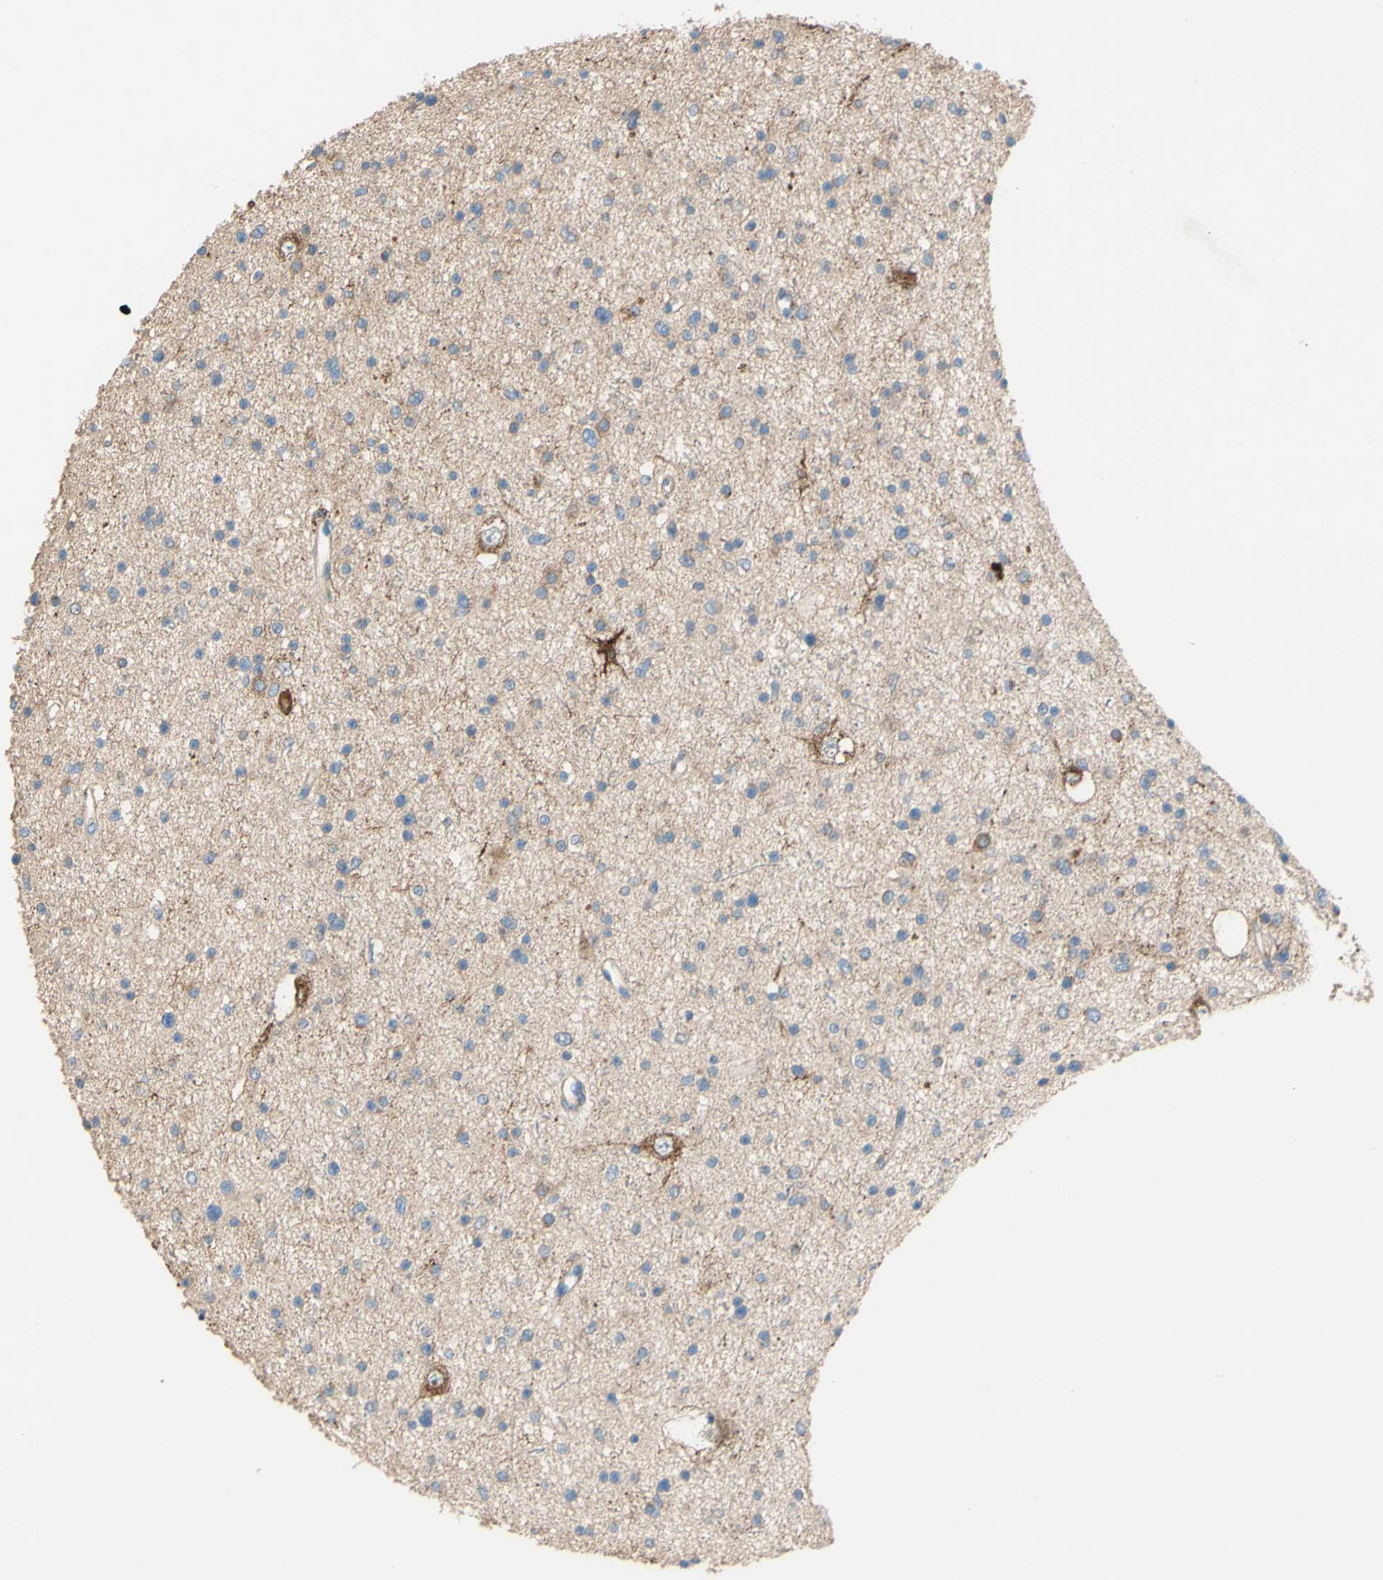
{"staining": {"intensity": "moderate", "quantity": "<25%", "location": "cytoplasmic/membranous"}, "tissue": "glioma", "cell_type": "Tumor cells", "image_type": "cancer", "snomed": [{"axis": "morphology", "description": "Glioma, malignant, Low grade"}, {"axis": "topography", "description": "Brain"}], "caption": "The photomicrograph exhibits immunohistochemical staining of malignant glioma (low-grade). There is moderate cytoplasmic/membranous staining is appreciated in approximately <25% of tumor cells.", "gene": "DKK3", "patient": {"sex": "female", "age": 37}}